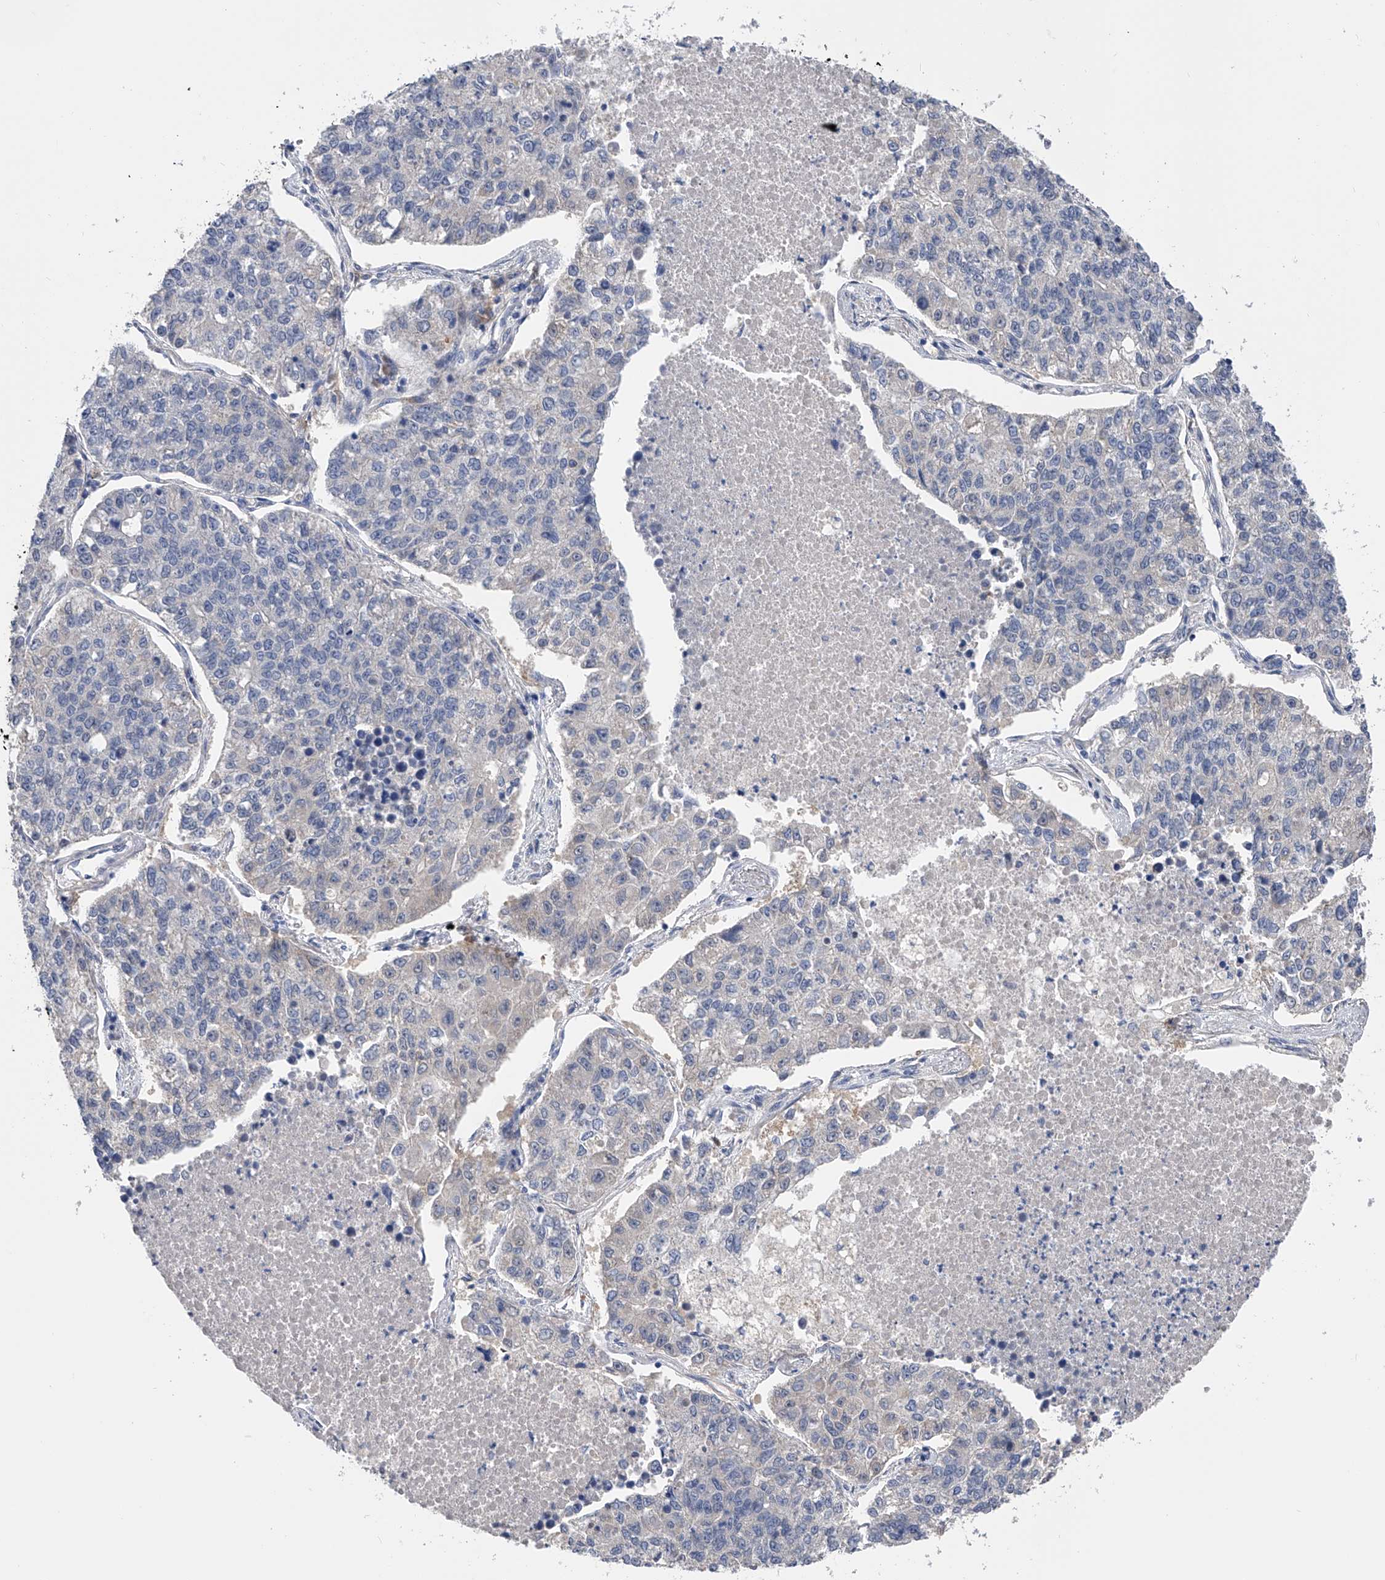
{"staining": {"intensity": "negative", "quantity": "none", "location": "none"}, "tissue": "lung cancer", "cell_type": "Tumor cells", "image_type": "cancer", "snomed": [{"axis": "morphology", "description": "Adenocarcinoma, NOS"}, {"axis": "topography", "description": "Lung"}], "caption": "A high-resolution histopathology image shows immunohistochemistry (IHC) staining of adenocarcinoma (lung), which demonstrates no significant expression in tumor cells. (DAB (3,3'-diaminobenzidine) IHC visualized using brightfield microscopy, high magnification).", "gene": "PGM3", "patient": {"sex": "male", "age": 49}}